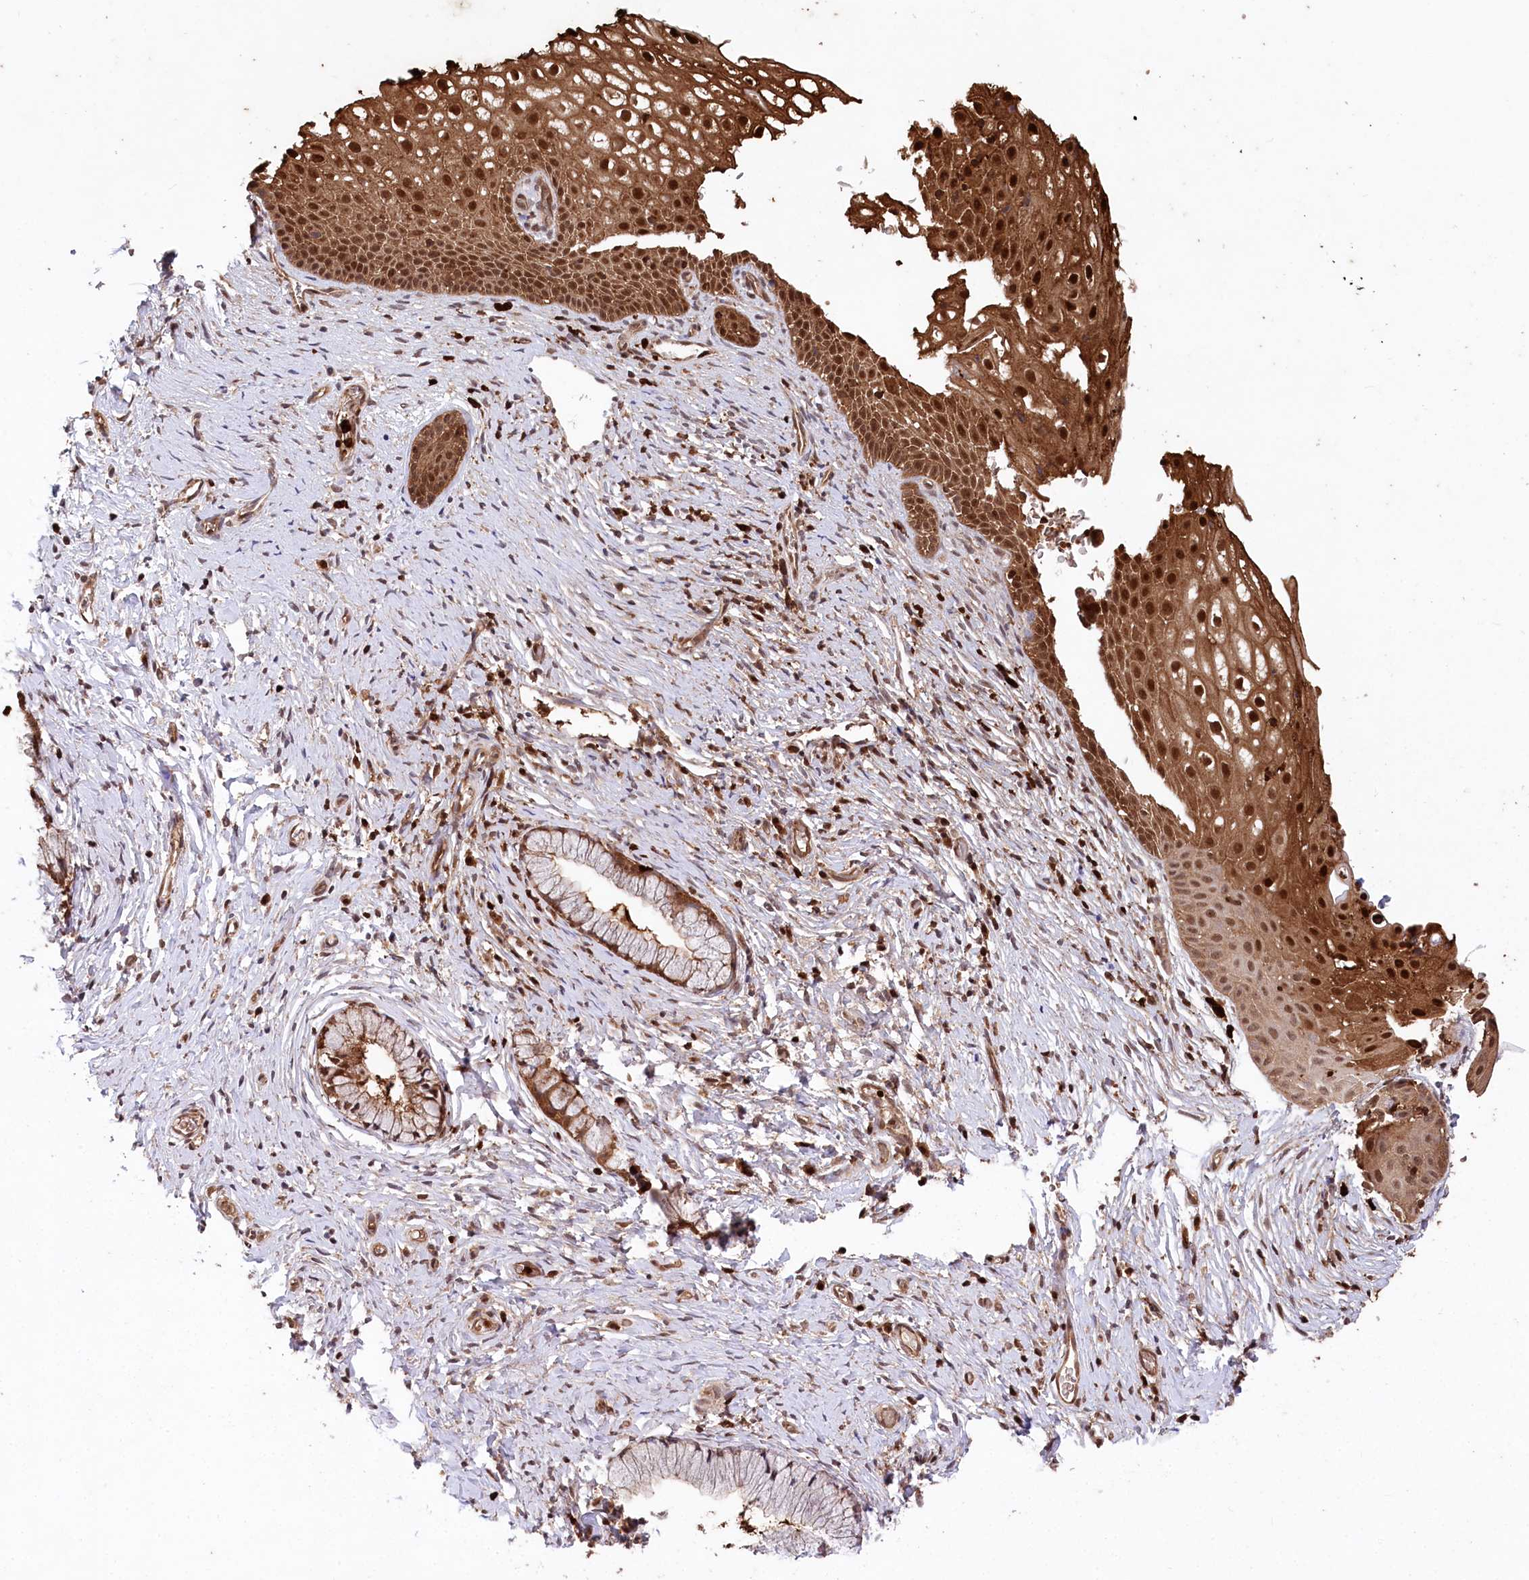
{"staining": {"intensity": "moderate", "quantity": ">75%", "location": "cytoplasmic/membranous,nuclear"}, "tissue": "cervix", "cell_type": "Glandular cells", "image_type": "normal", "snomed": [{"axis": "morphology", "description": "Normal tissue, NOS"}, {"axis": "topography", "description": "Cervix"}], "caption": "Immunohistochemistry (IHC) staining of benign cervix, which displays medium levels of moderate cytoplasmic/membranous,nuclear staining in about >75% of glandular cells indicating moderate cytoplasmic/membranous,nuclear protein staining. The staining was performed using DAB (brown) for protein detection and nuclei were counterstained in hematoxylin (blue).", "gene": "LSG1", "patient": {"sex": "female", "age": 33}}